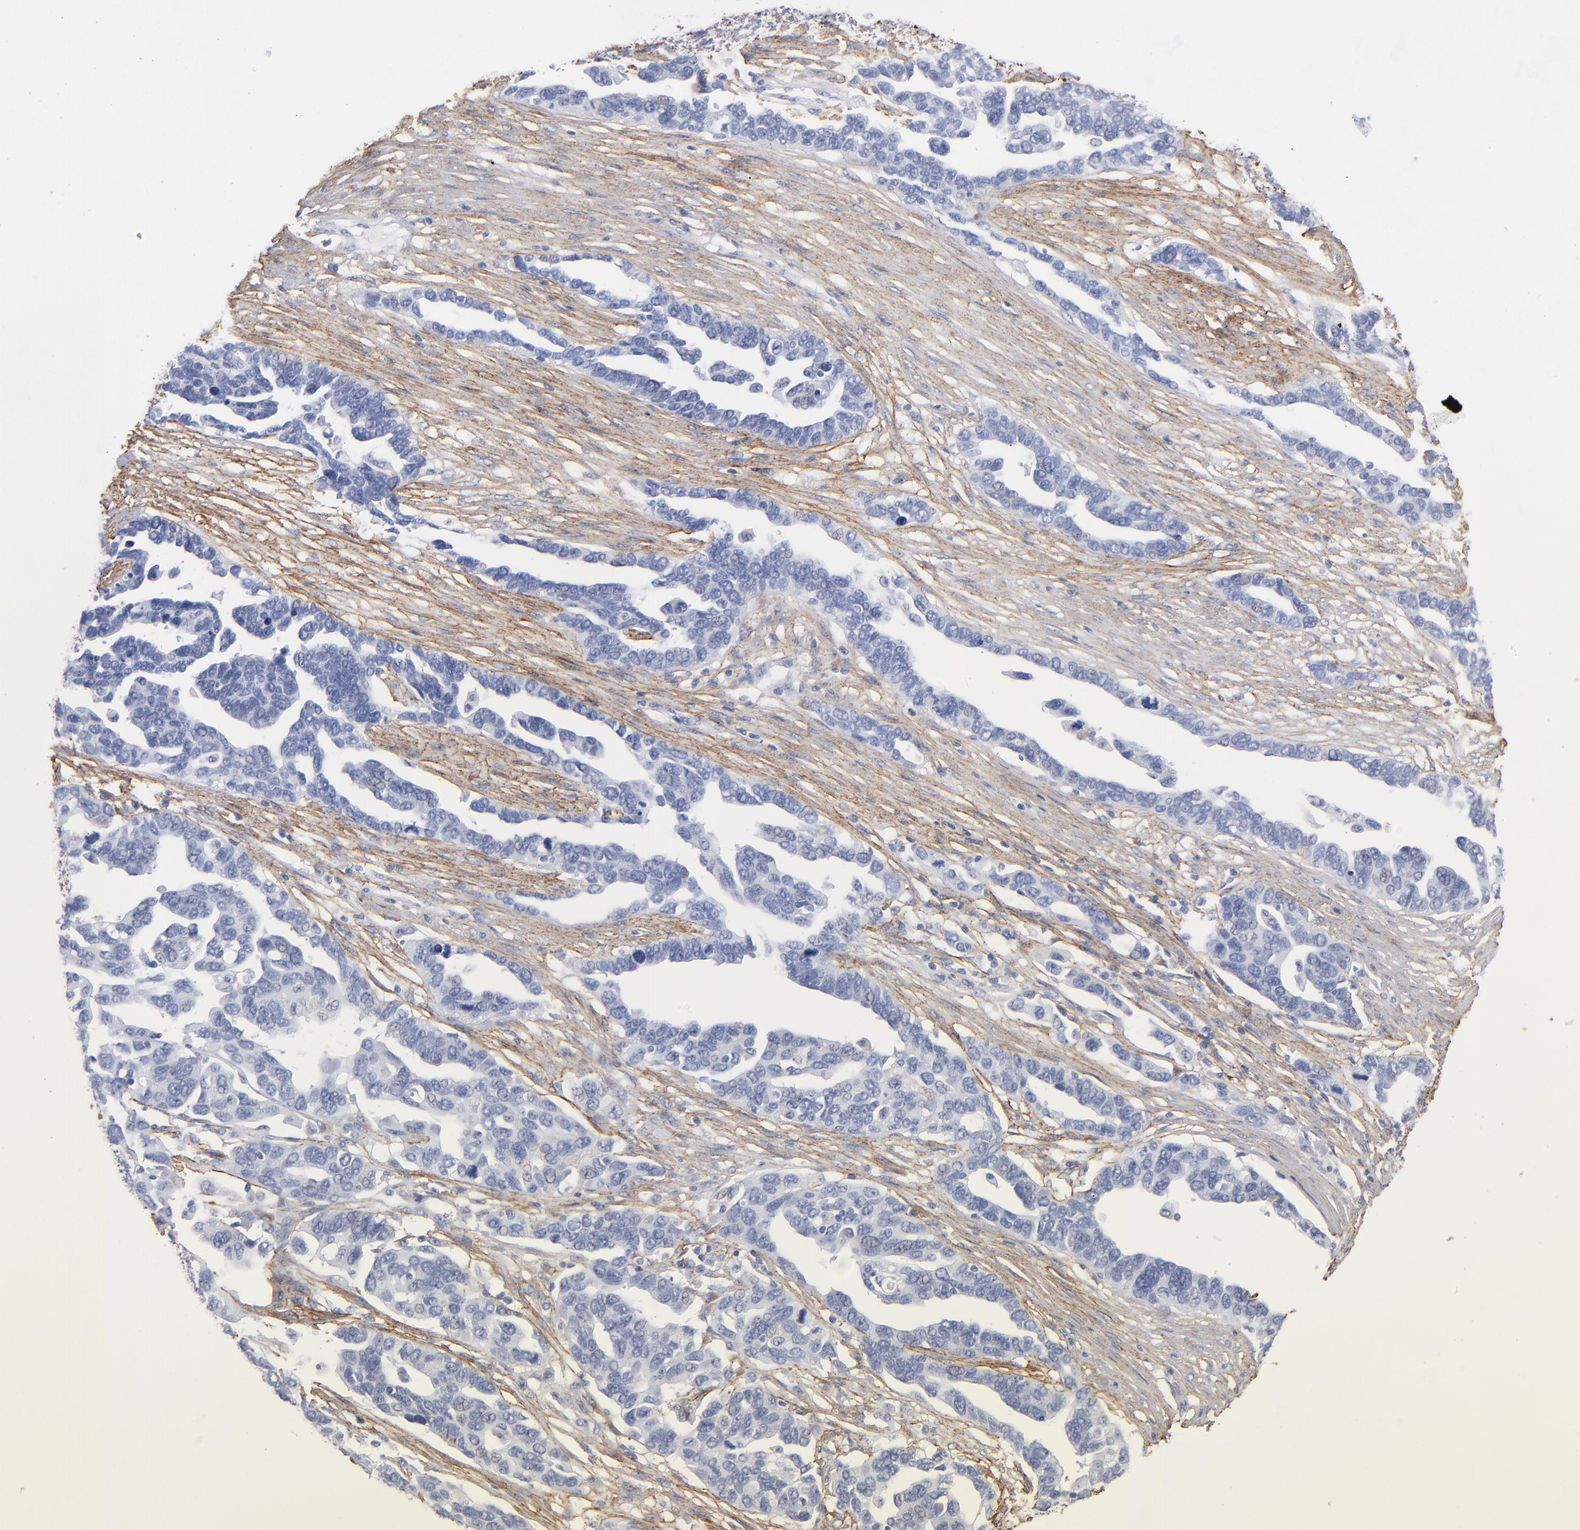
{"staining": {"intensity": "negative", "quantity": "none", "location": "none"}, "tissue": "ovarian cancer", "cell_type": "Tumor cells", "image_type": "cancer", "snomed": [{"axis": "morphology", "description": "Cystadenocarcinoma, serous, NOS"}, {"axis": "topography", "description": "Ovary"}], "caption": "IHC of ovarian serous cystadenocarcinoma demonstrates no positivity in tumor cells. (Brightfield microscopy of DAB immunohistochemistry (IHC) at high magnification).", "gene": "EMILIN1", "patient": {"sex": "female", "age": 54}}